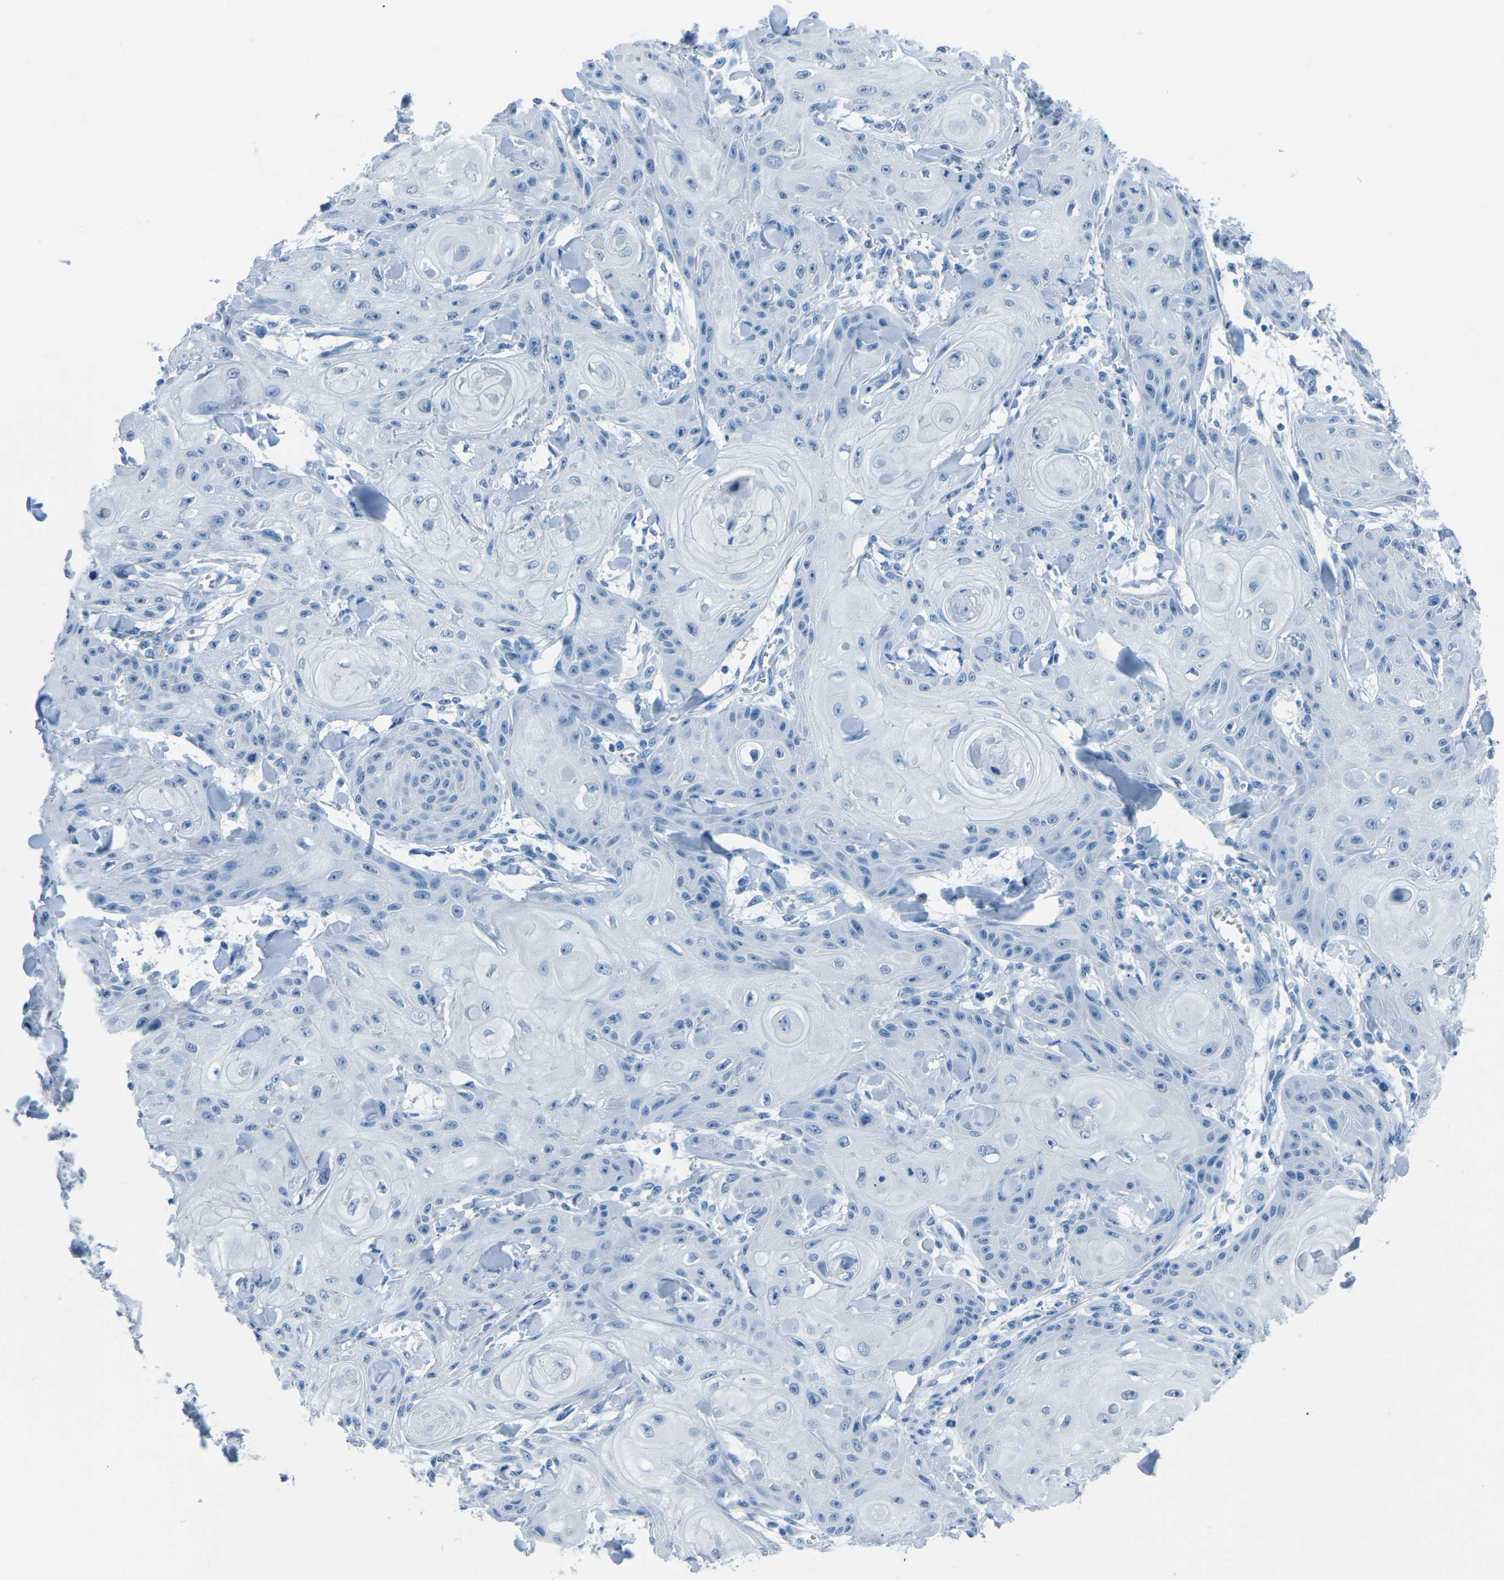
{"staining": {"intensity": "negative", "quantity": "none", "location": "none"}, "tissue": "skin cancer", "cell_type": "Tumor cells", "image_type": "cancer", "snomed": [{"axis": "morphology", "description": "Squamous cell carcinoma, NOS"}, {"axis": "topography", "description": "Skin"}], "caption": "Tumor cells are negative for brown protein staining in squamous cell carcinoma (skin).", "gene": "MYH8", "patient": {"sex": "male", "age": 74}}